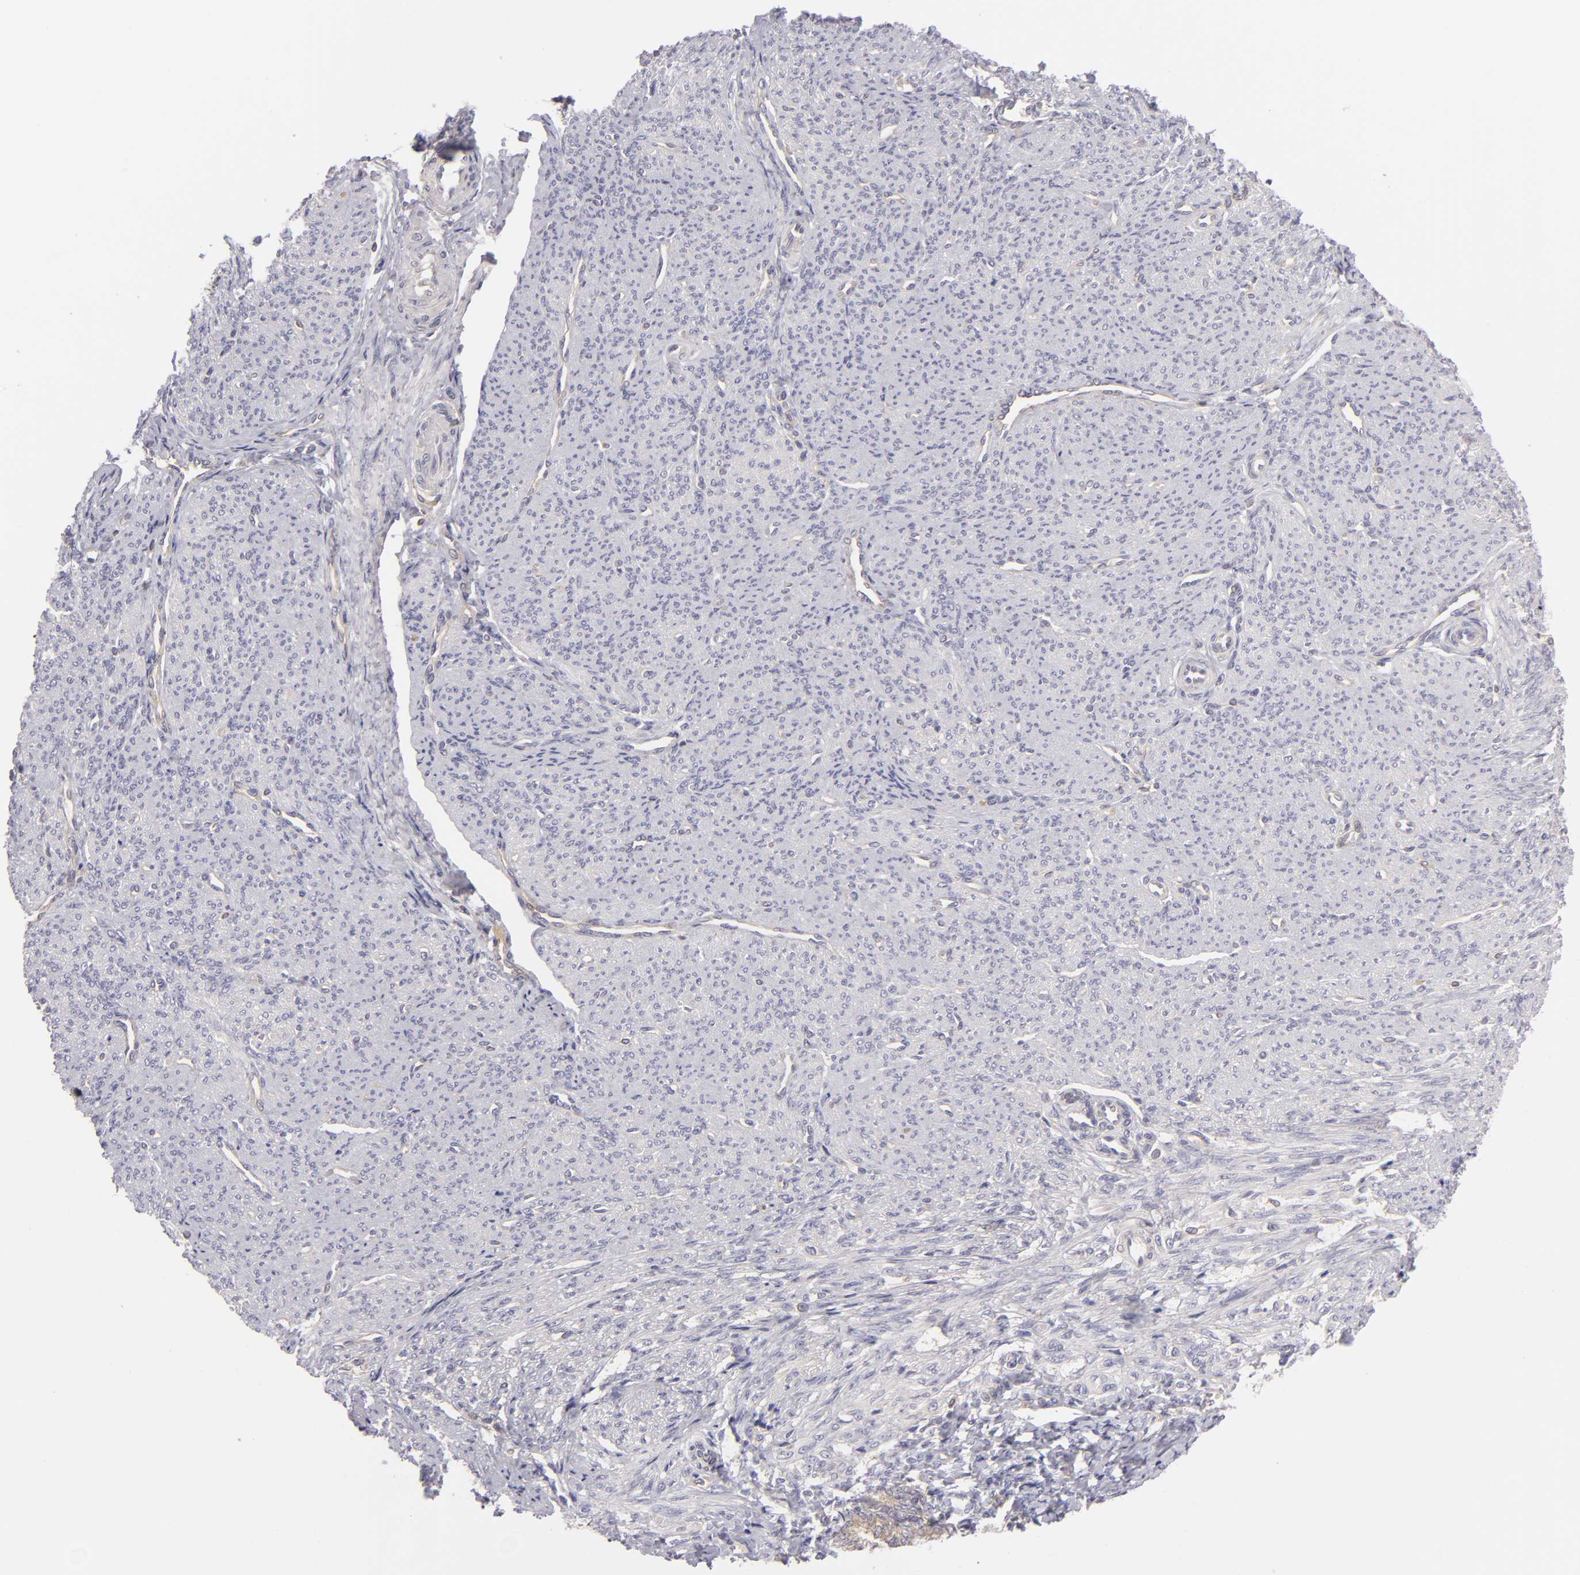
{"staining": {"intensity": "negative", "quantity": "none", "location": "none"}, "tissue": "smooth muscle", "cell_type": "Smooth muscle cells", "image_type": "normal", "snomed": [{"axis": "morphology", "description": "Normal tissue, NOS"}, {"axis": "topography", "description": "Cervix"}, {"axis": "topography", "description": "Endometrium"}], "caption": "Immunohistochemical staining of benign human smooth muscle reveals no significant staining in smooth muscle cells.", "gene": "MMP10", "patient": {"sex": "female", "age": 65}}